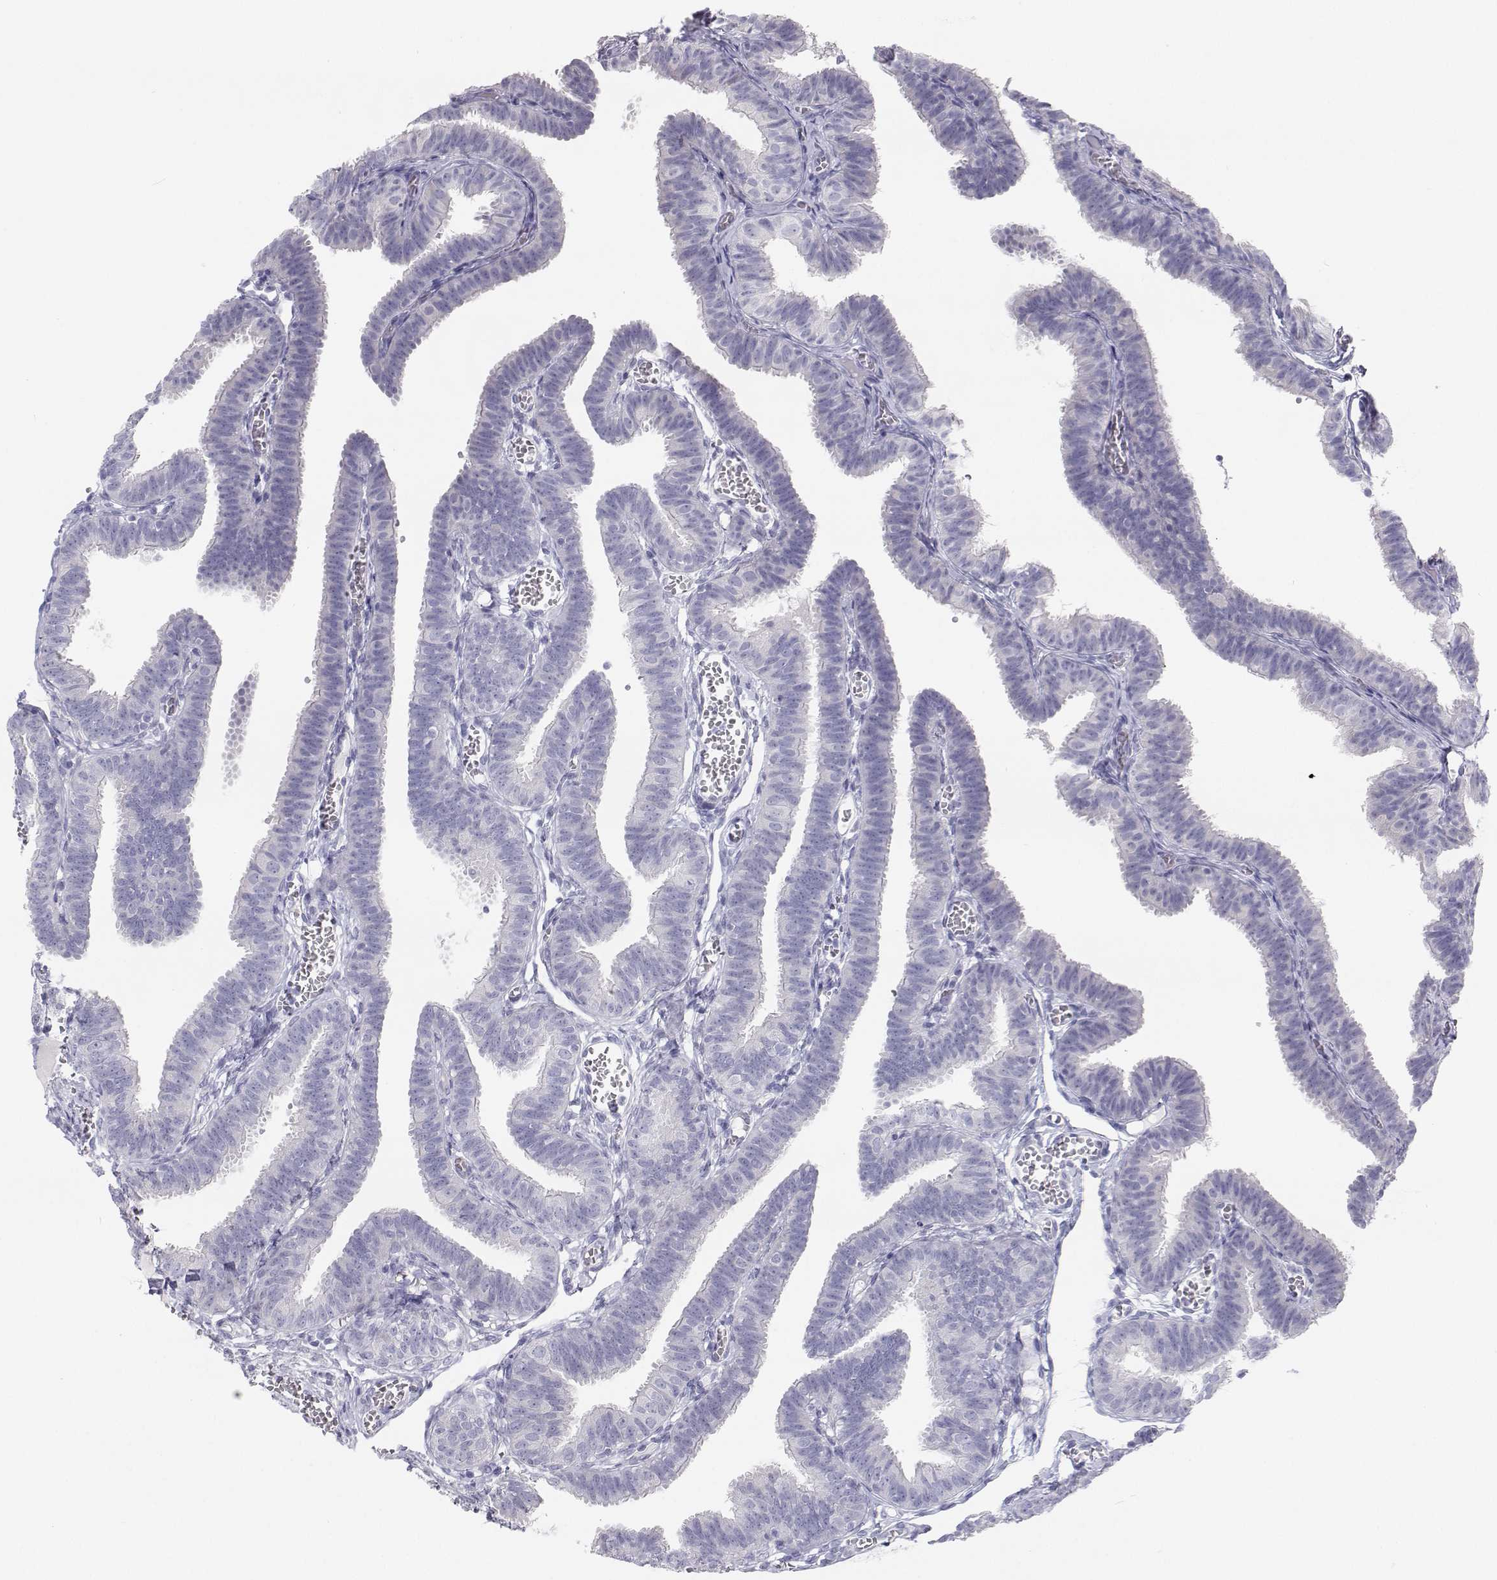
{"staining": {"intensity": "negative", "quantity": "none", "location": "none"}, "tissue": "fallopian tube", "cell_type": "Glandular cells", "image_type": "normal", "snomed": [{"axis": "morphology", "description": "Normal tissue, NOS"}, {"axis": "topography", "description": "Fallopian tube"}], "caption": "Fallopian tube stained for a protein using IHC shows no expression glandular cells.", "gene": "TTN", "patient": {"sex": "female", "age": 25}}